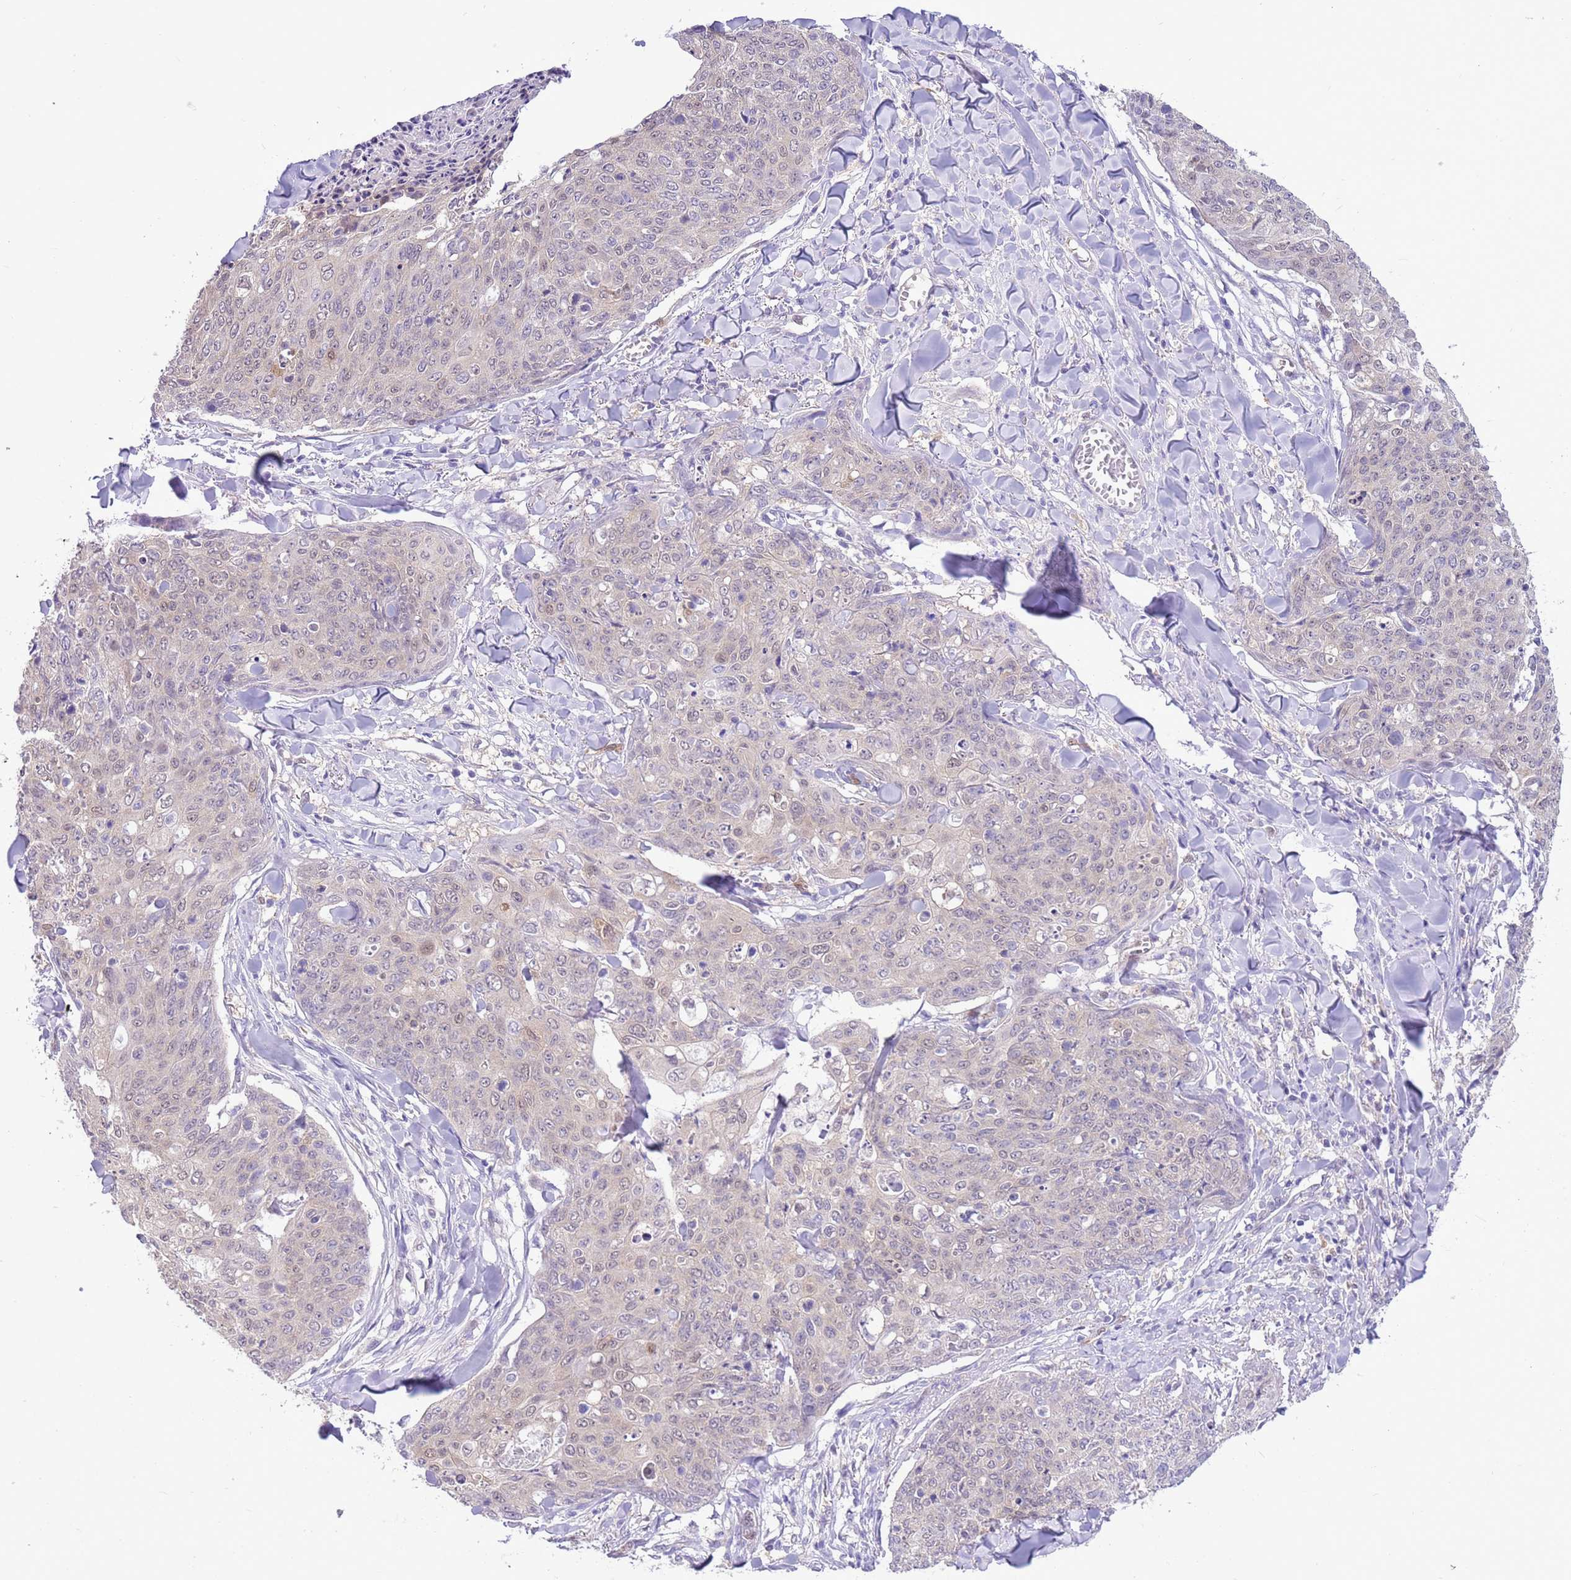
{"staining": {"intensity": "negative", "quantity": "none", "location": "none"}, "tissue": "skin cancer", "cell_type": "Tumor cells", "image_type": "cancer", "snomed": [{"axis": "morphology", "description": "Squamous cell carcinoma, NOS"}, {"axis": "topography", "description": "Skin"}, {"axis": "topography", "description": "Vulva"}], "caption": "Tumor cells show no significant staining in skin cancer (squamous cell carcinoma).", "gene": "DDI2", "patient": {"sex": "female", "age": 85}}